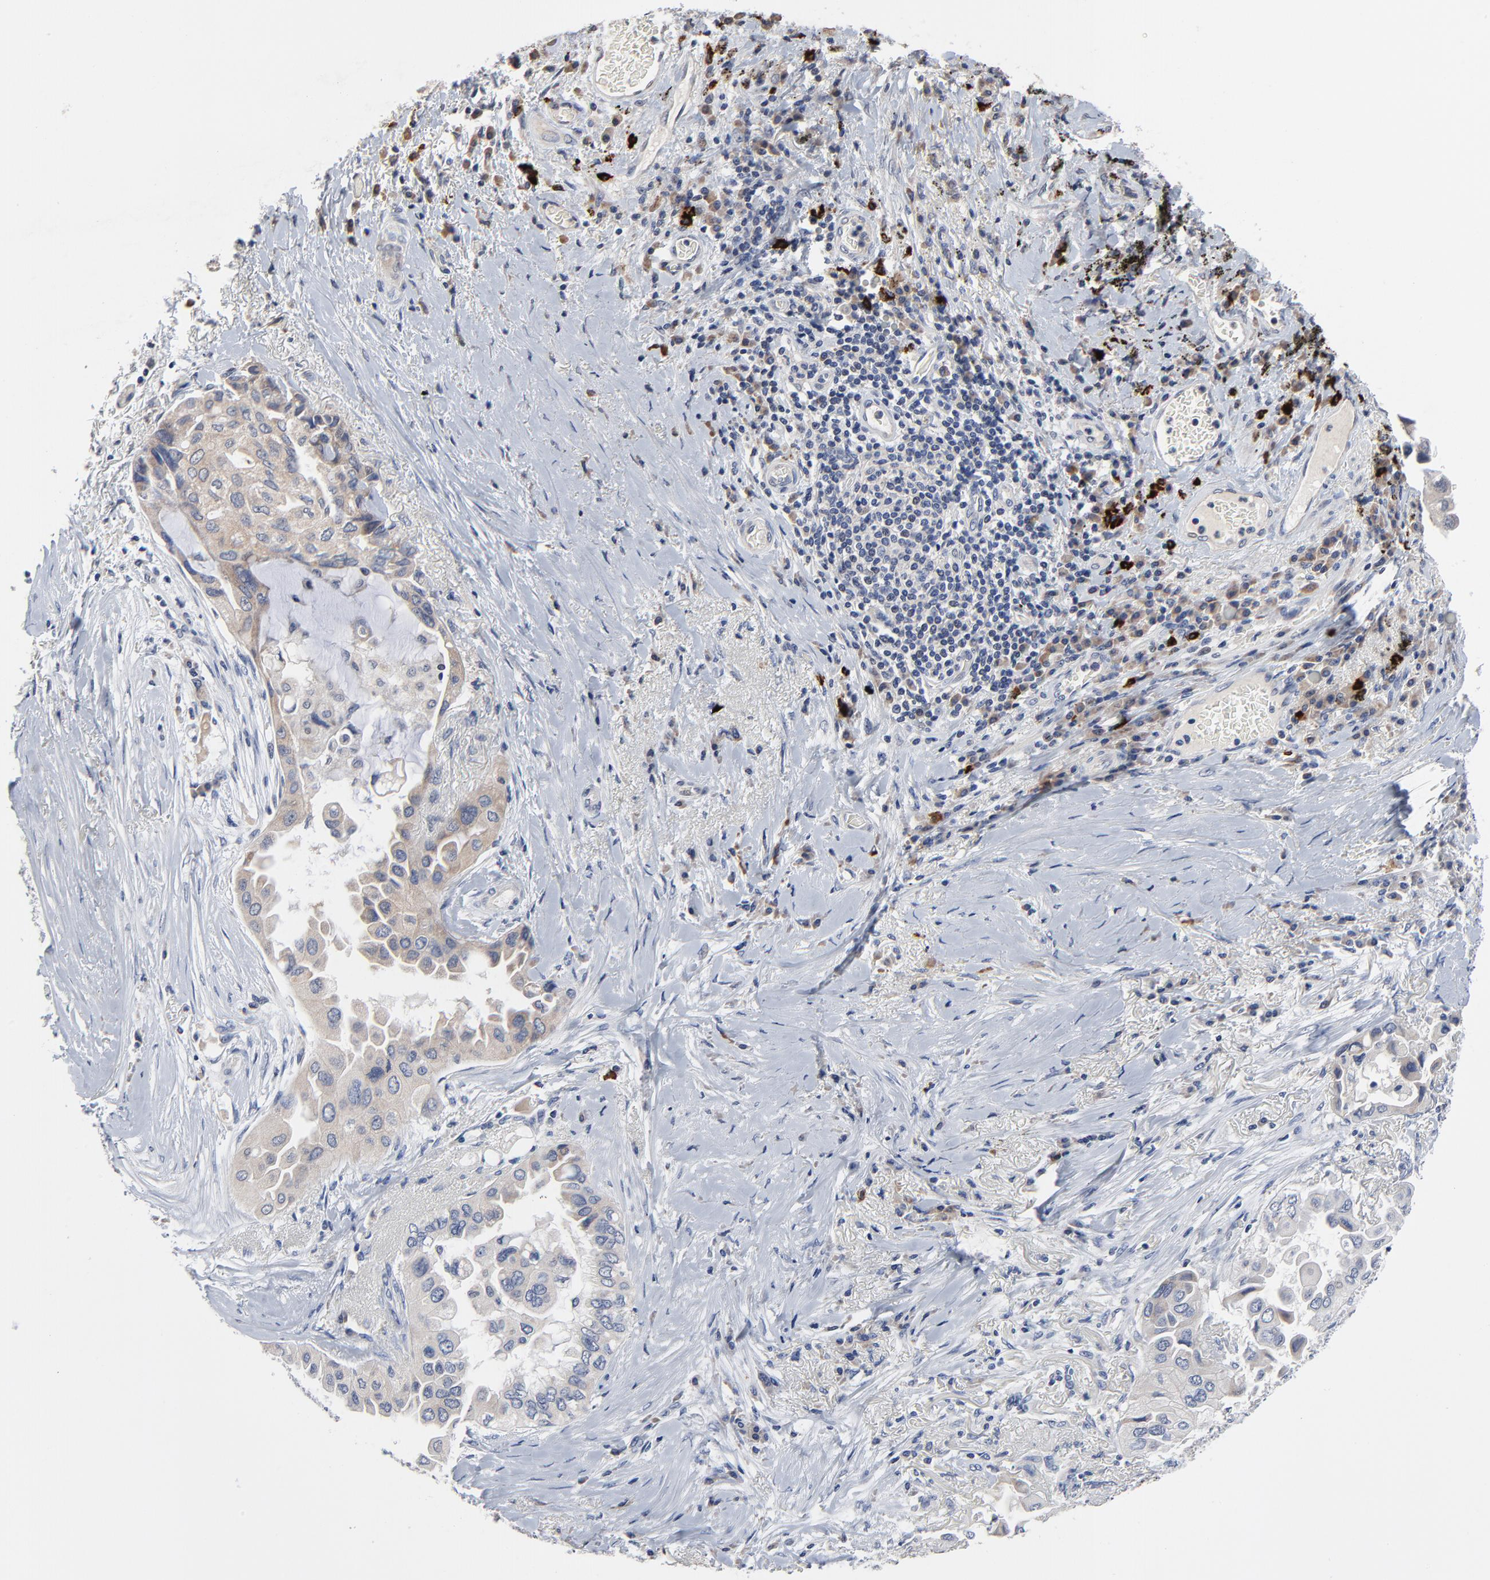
{"staining": {"intensity": "weak", "quantity": ">75%", "location": "cytoplasmic/membranous"}, "tissue": "lung cancer", "cell_type": "Tumor cells", "image_type": "cancer", "snomed": [{"axis": "morphology", "description": "Adenocarcinoma, NOS"}, {"axis": "topography", "description": "Lung"}], "caption": "Approximately >75% of tumor cells in human adenocarcinoma (lung) show weak cytoplasmic/membranous protein expression as visualized by brown immunohistochemical staining.", "gene": "FBXL5", "patient": {"sex": "female", "age": 76}}